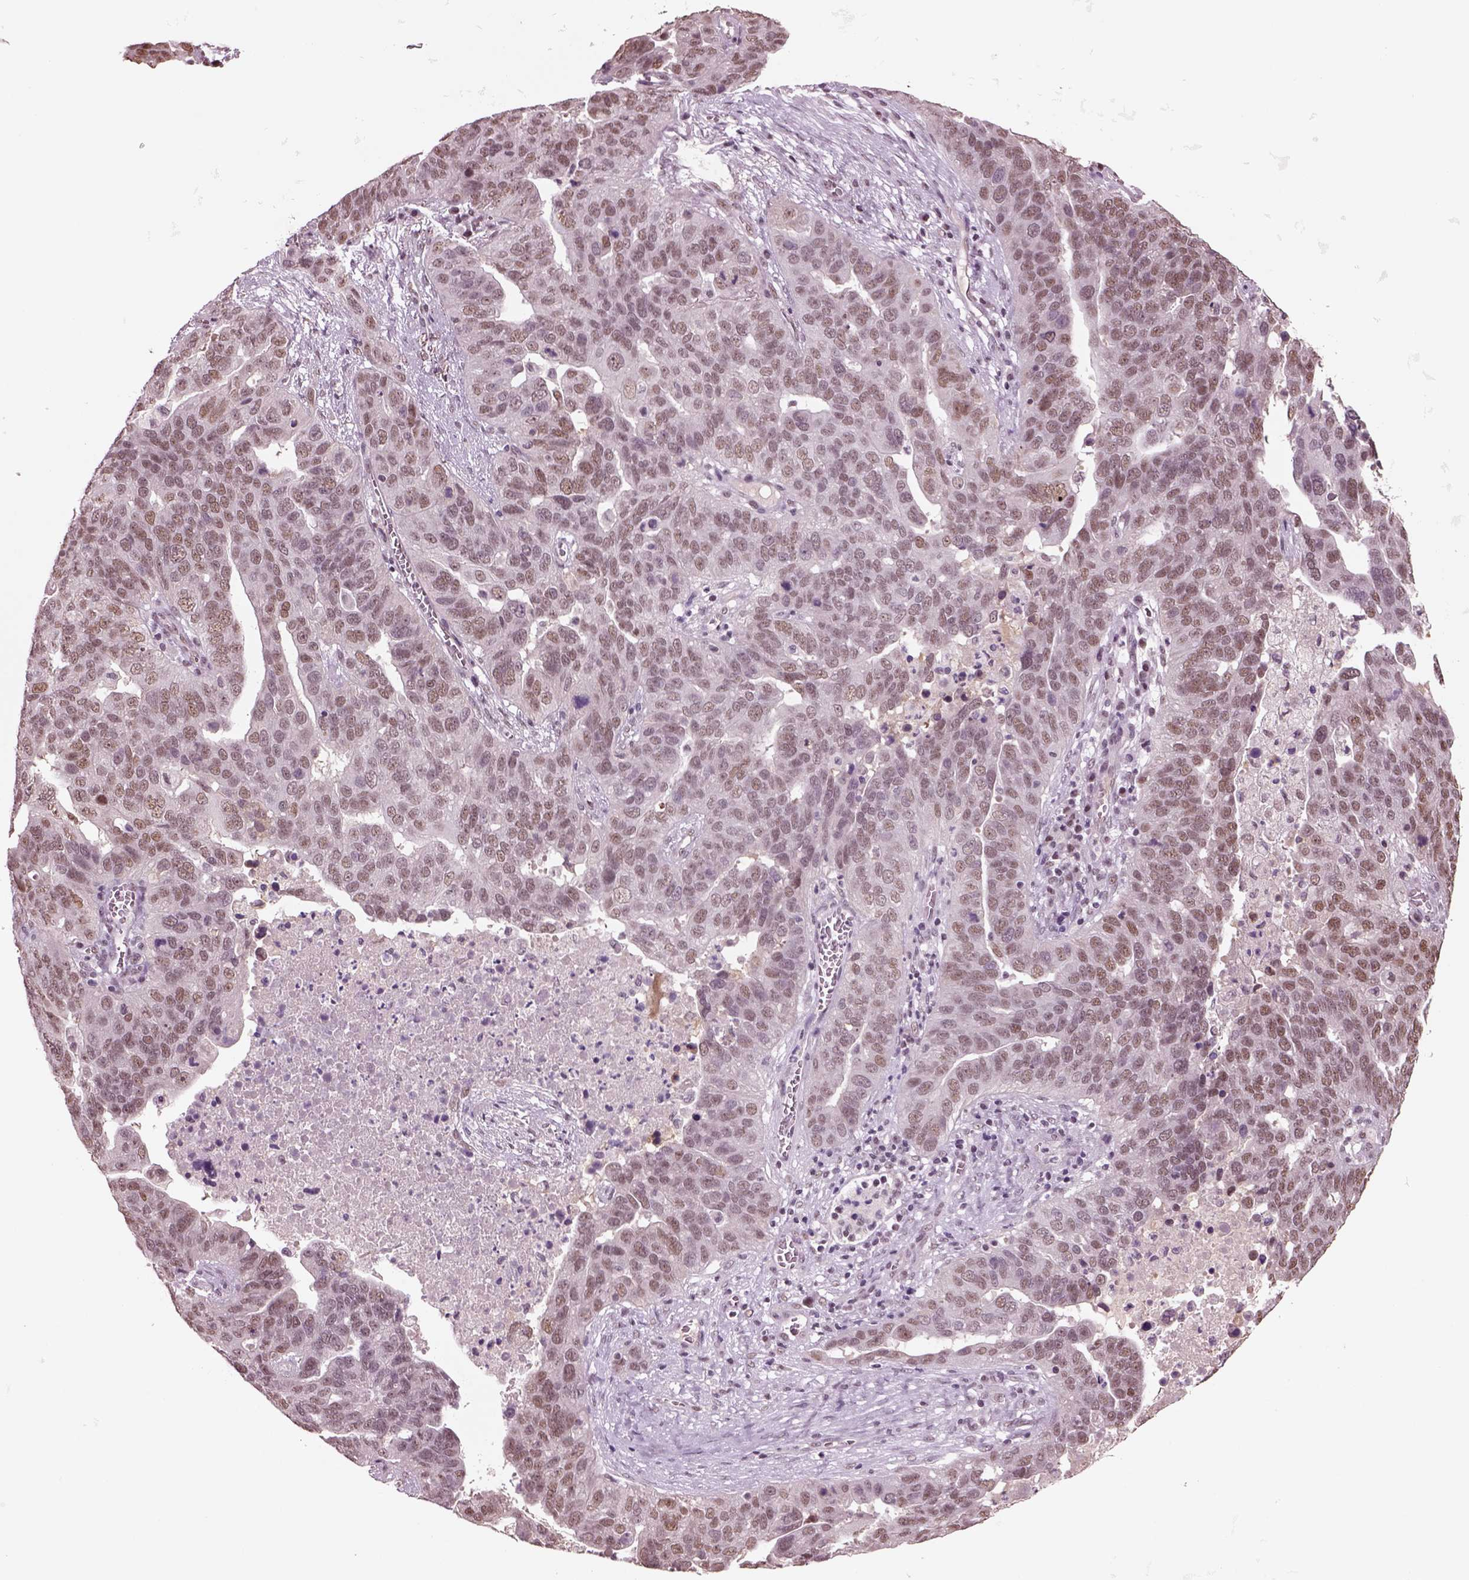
{"staining": {"intensity": "weak", "quantity": ">75%", "location": "nuclear"}, "tissue": "ovarian cancer", "cell_type": "Tumor cells", "image_type": "cancer", "snomed": [{"axis": "morphology", "description": "Carcinoma, endometroid"}, {"axis": "topography", "description": "Soft tissue"}, {"axis": "topography", "description": "Ovary"}], "caption": "Ovarian endometroid carcinoma was stained to show a protein in brown. There is low levels of weak nuclear staining in about >75% of tumor cells.", "gene": "SEPHS1", "patient": {"sex": "female", "age": 52}}